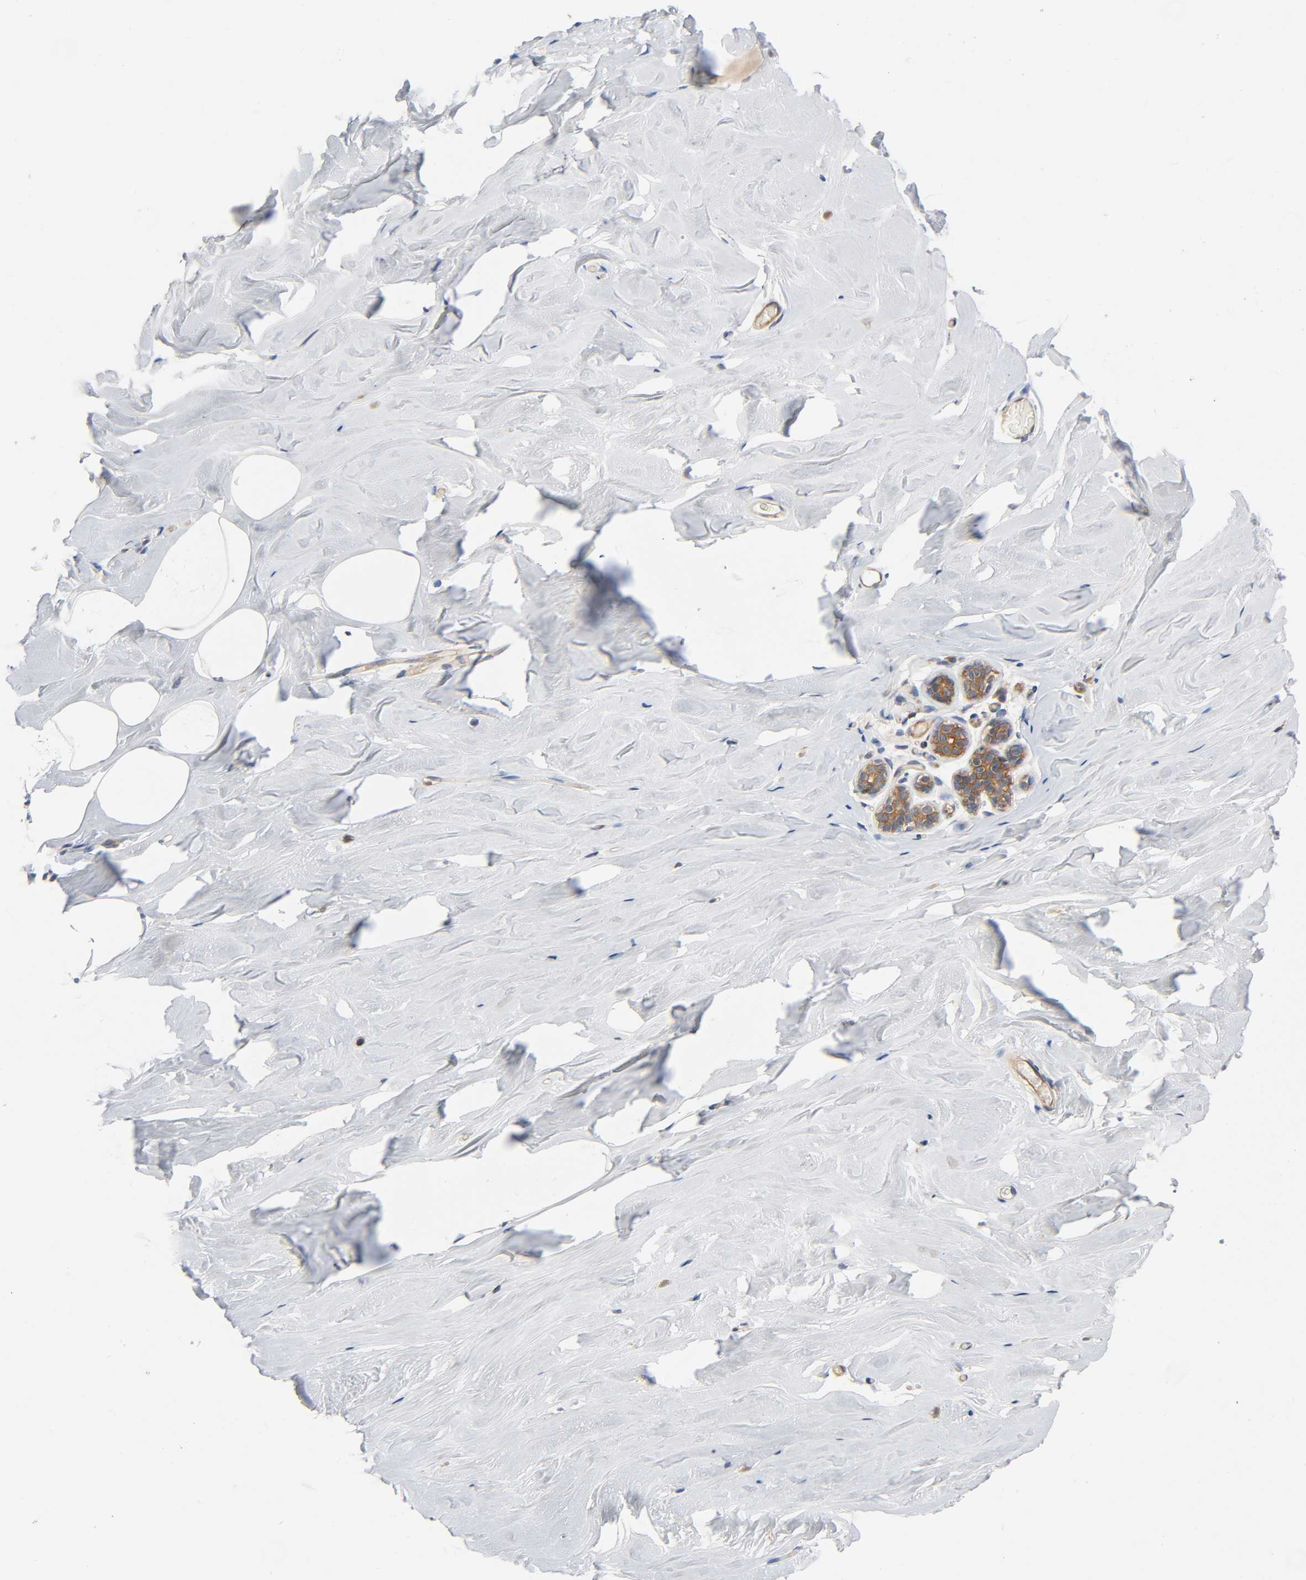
{"staining": {"intensity": "negative", "quantity": "none", "location": "none"}, "tissue": "breast", "cell_type": "Adipocytes", "image_type": "normal", "snomed": [{"axis": "morphology", "description": "Normal tissue, NOS"}, {"axis": "topography", "description": "Breast"}], "caption": "A high-resolution image shows immunohistochemistry staining of unremarkable breast, which shows no significant staining in adipocytes.", "gene": "PRKAB1", "patient": {"sex": "female", "age": 75}}